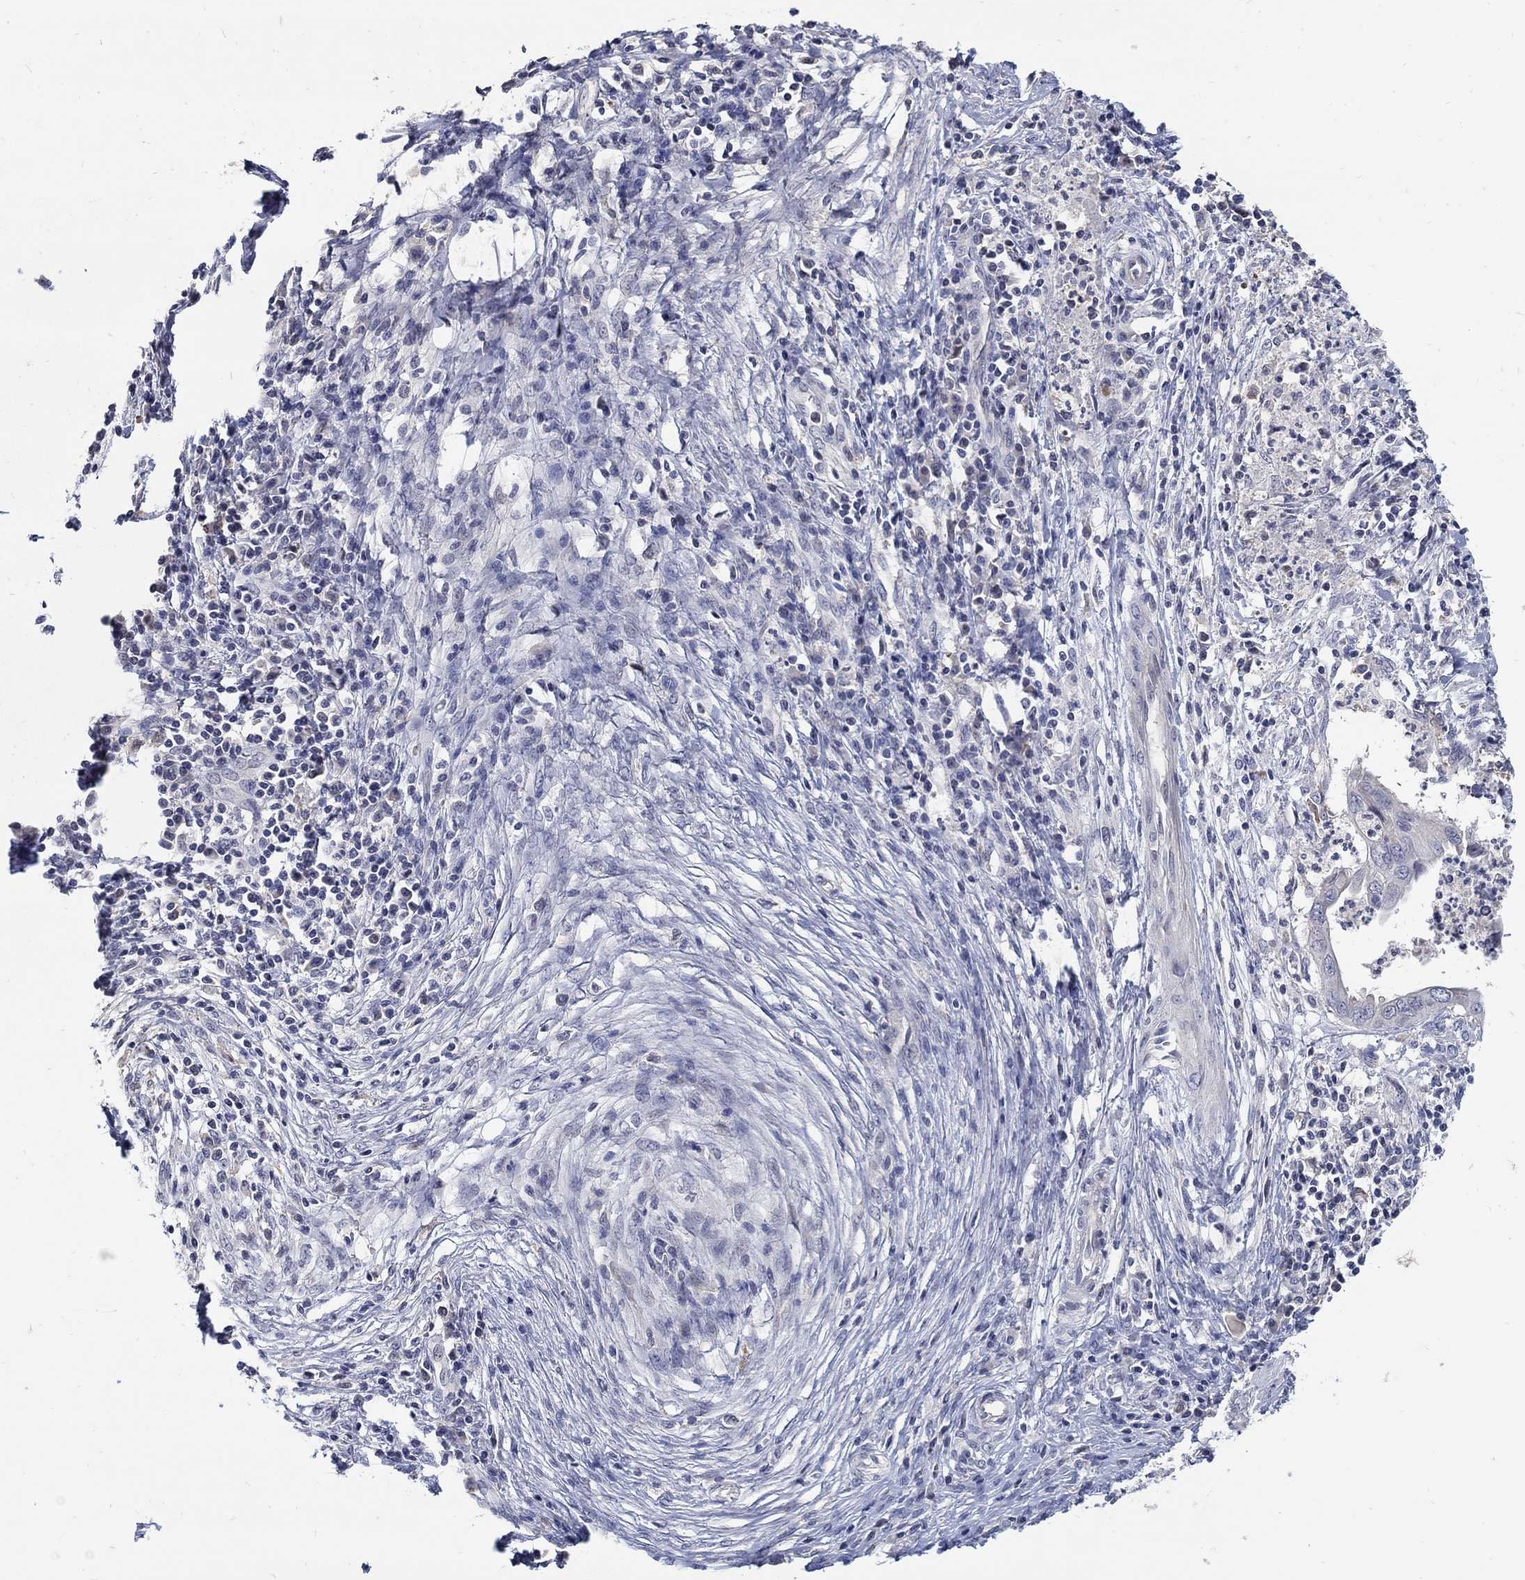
{"staining": {"intensity": "negative", "quantity": "none", "location": "none"}, "tissue": "cervical cancer", "cell_type": "Tumor cells", "image_type": "cancer", "snomed": [{"axis": "morphology", "description": "Adenocarcinoma, NOS"}, {"axis": "topography", "description": "Cervix"}], "caption": "A high-resolution micrograph shows immunohistochemistry (IHC) staining of cervical cancer (adenocarcinoma), which demonstrates no significant positivity in tumor cells. (DAB immunohistochemistry (IHC) visualized using brightfield microscopy, high magnification).", "gene": "CETN1", "patient": {"sex": "female", "age": 42}}